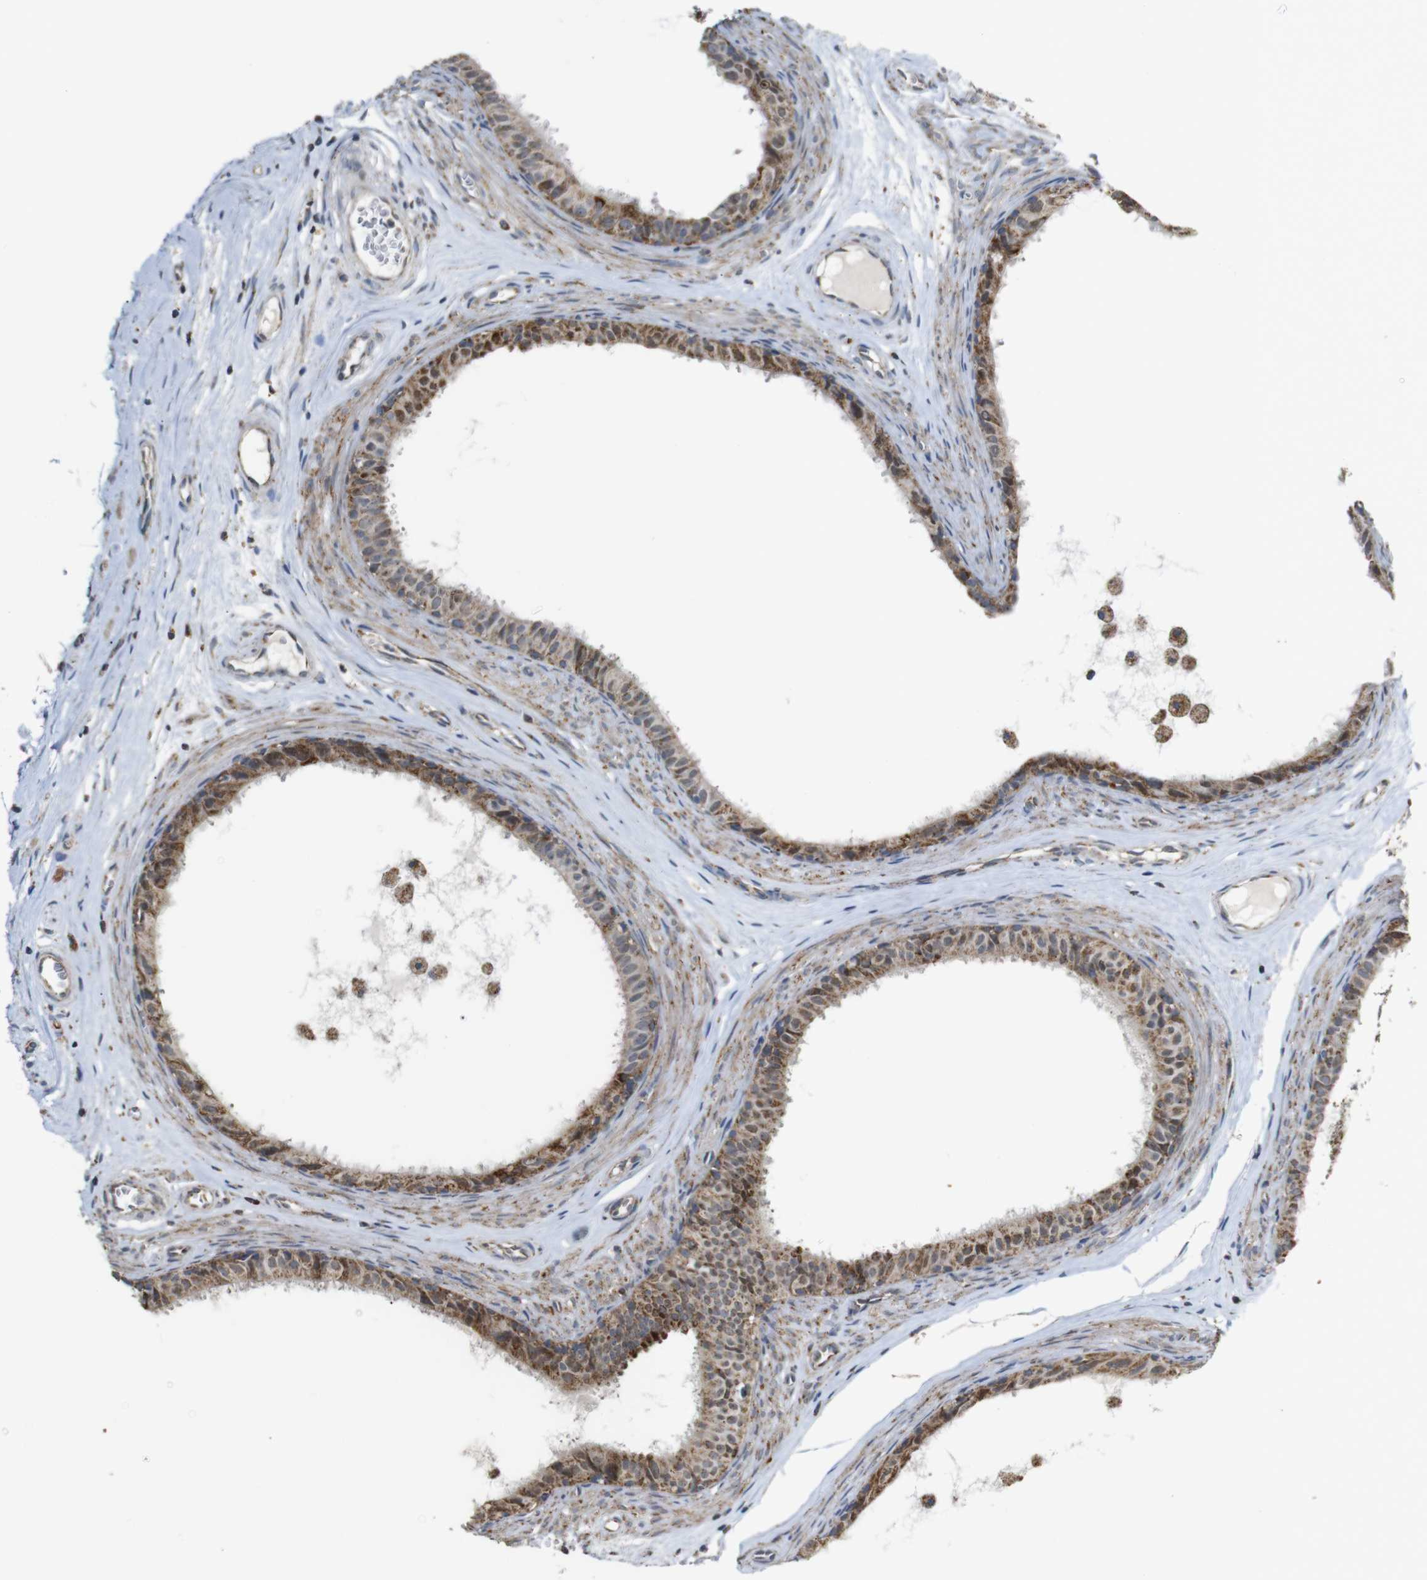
{"staining": {"intensity": "moderate", "quantity": ">75%", "location": "cytoplasmic/membranous"}, "tissue": "epididymis", "cell_type": "Glandular cells", "image_type": "normal", "snomed": [{"axis": "morphology", "description": "Normal tissue, NOS"}, {"axis": "morphology", "description": "Inflammation, NOS"}, {"axis": "topography", "description": "Epididymis"}], "caption": "Epididymis stained for a protein demonstrates moderate cytoplasmic/membranous positivity in glandular cells. (DAB IHC, brown staining for protein, blue staining for nuclei).", "gene": "NR3C2", "patient": {"sex": "male", "age": 85}}